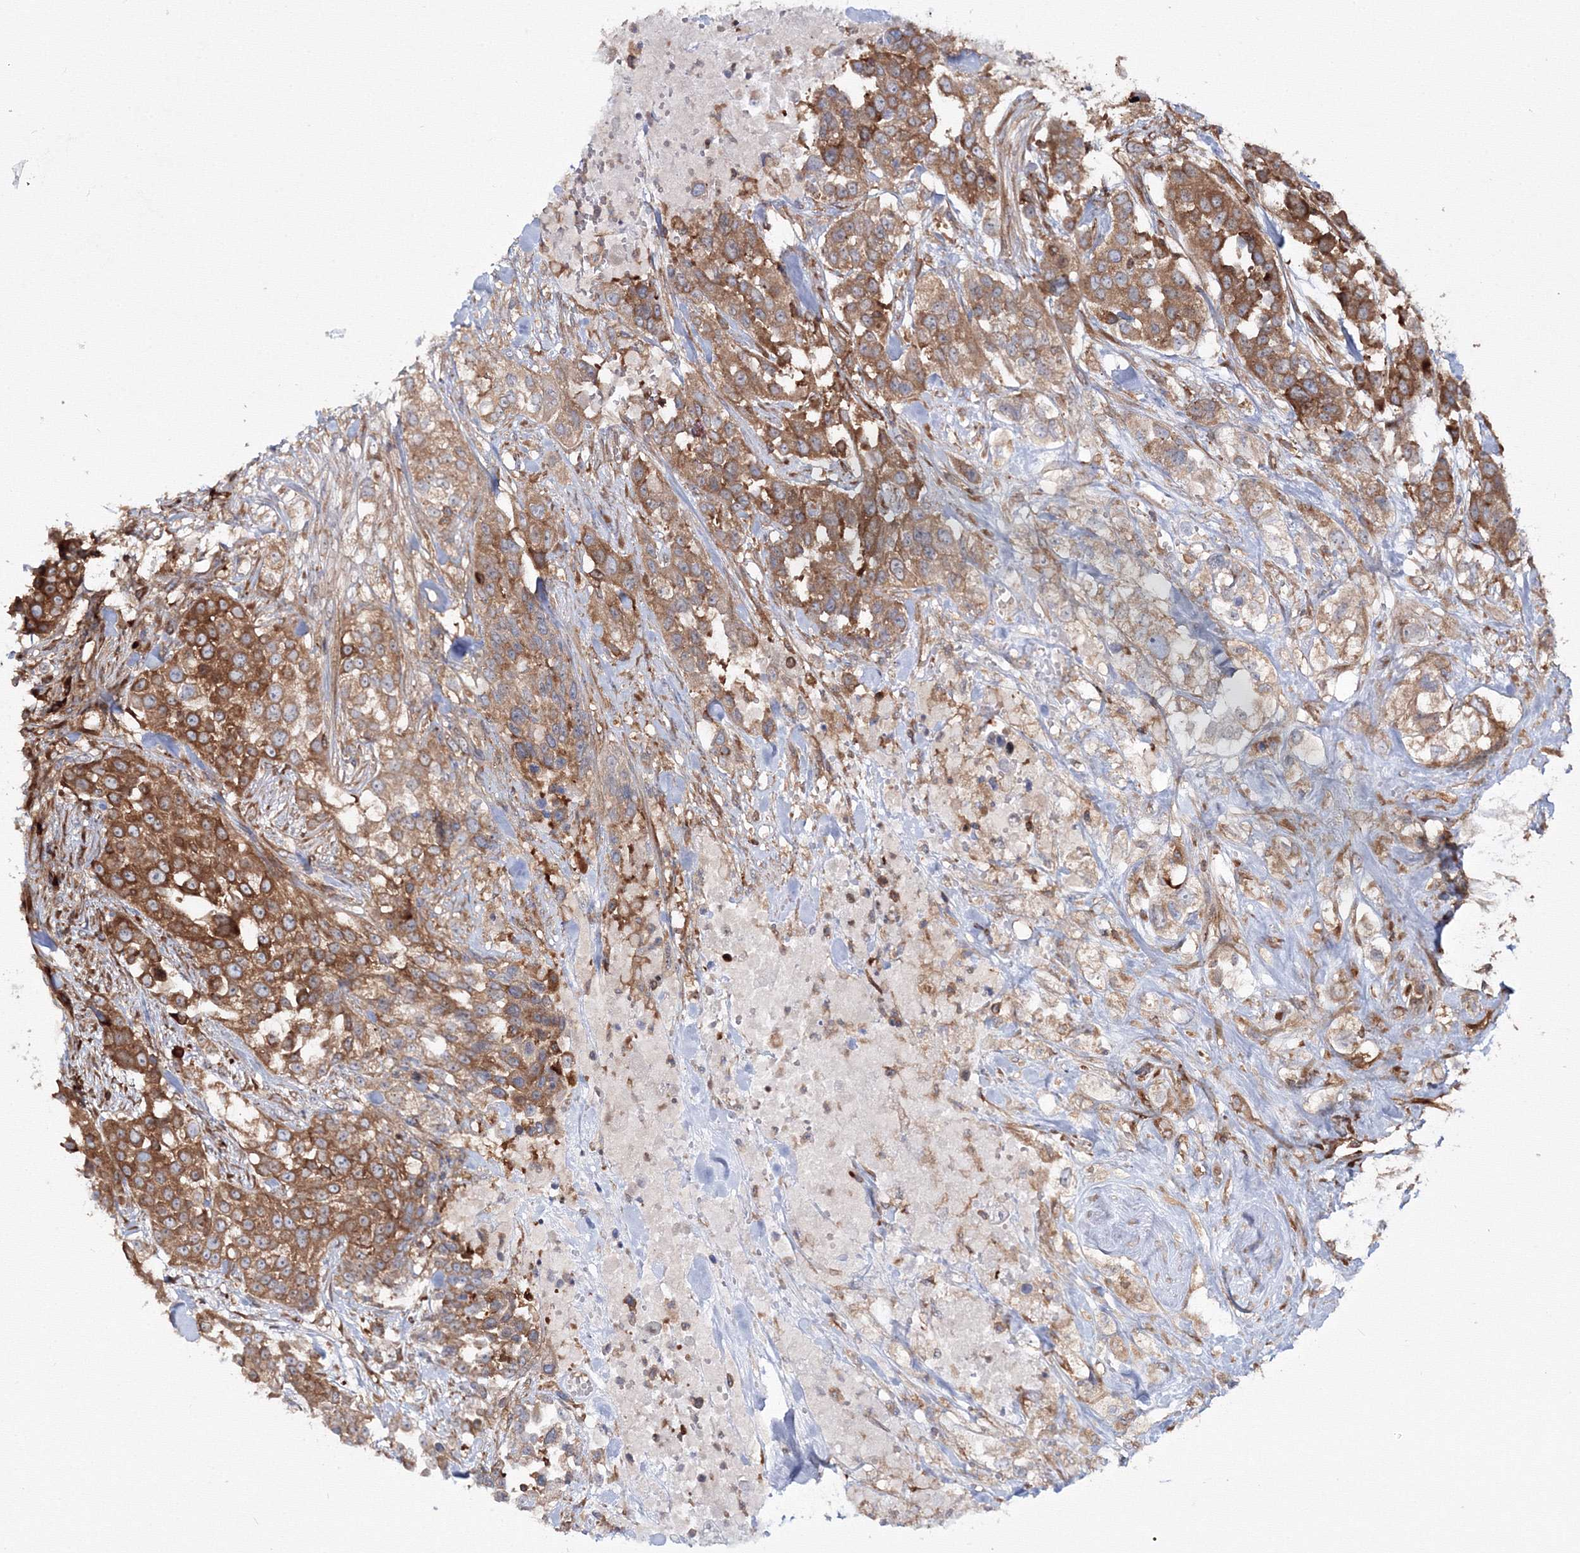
{"staining": {"intensity": "moderate", "quantity": ">75%", "location": "cytoplasmic/membranous"}, "tissue": "urothelial cancer", "cell_type": "Tumor cells", "image_type": "cancer", "snomed": [{"axis": "morphology", "description": "Urothelial carcinoma, High grade"}, {"axis": "topography", "description": "Urinary bladder"}], "caption": "This image reveals immunohistochemistry (IHC) staining of human urothelial cancer, with medium moderate cytoplasmic/membranous staining in approximately >75% of tumor cells.", "gene": "HARS1", "patient": {"sex": "female", "age": 80}}